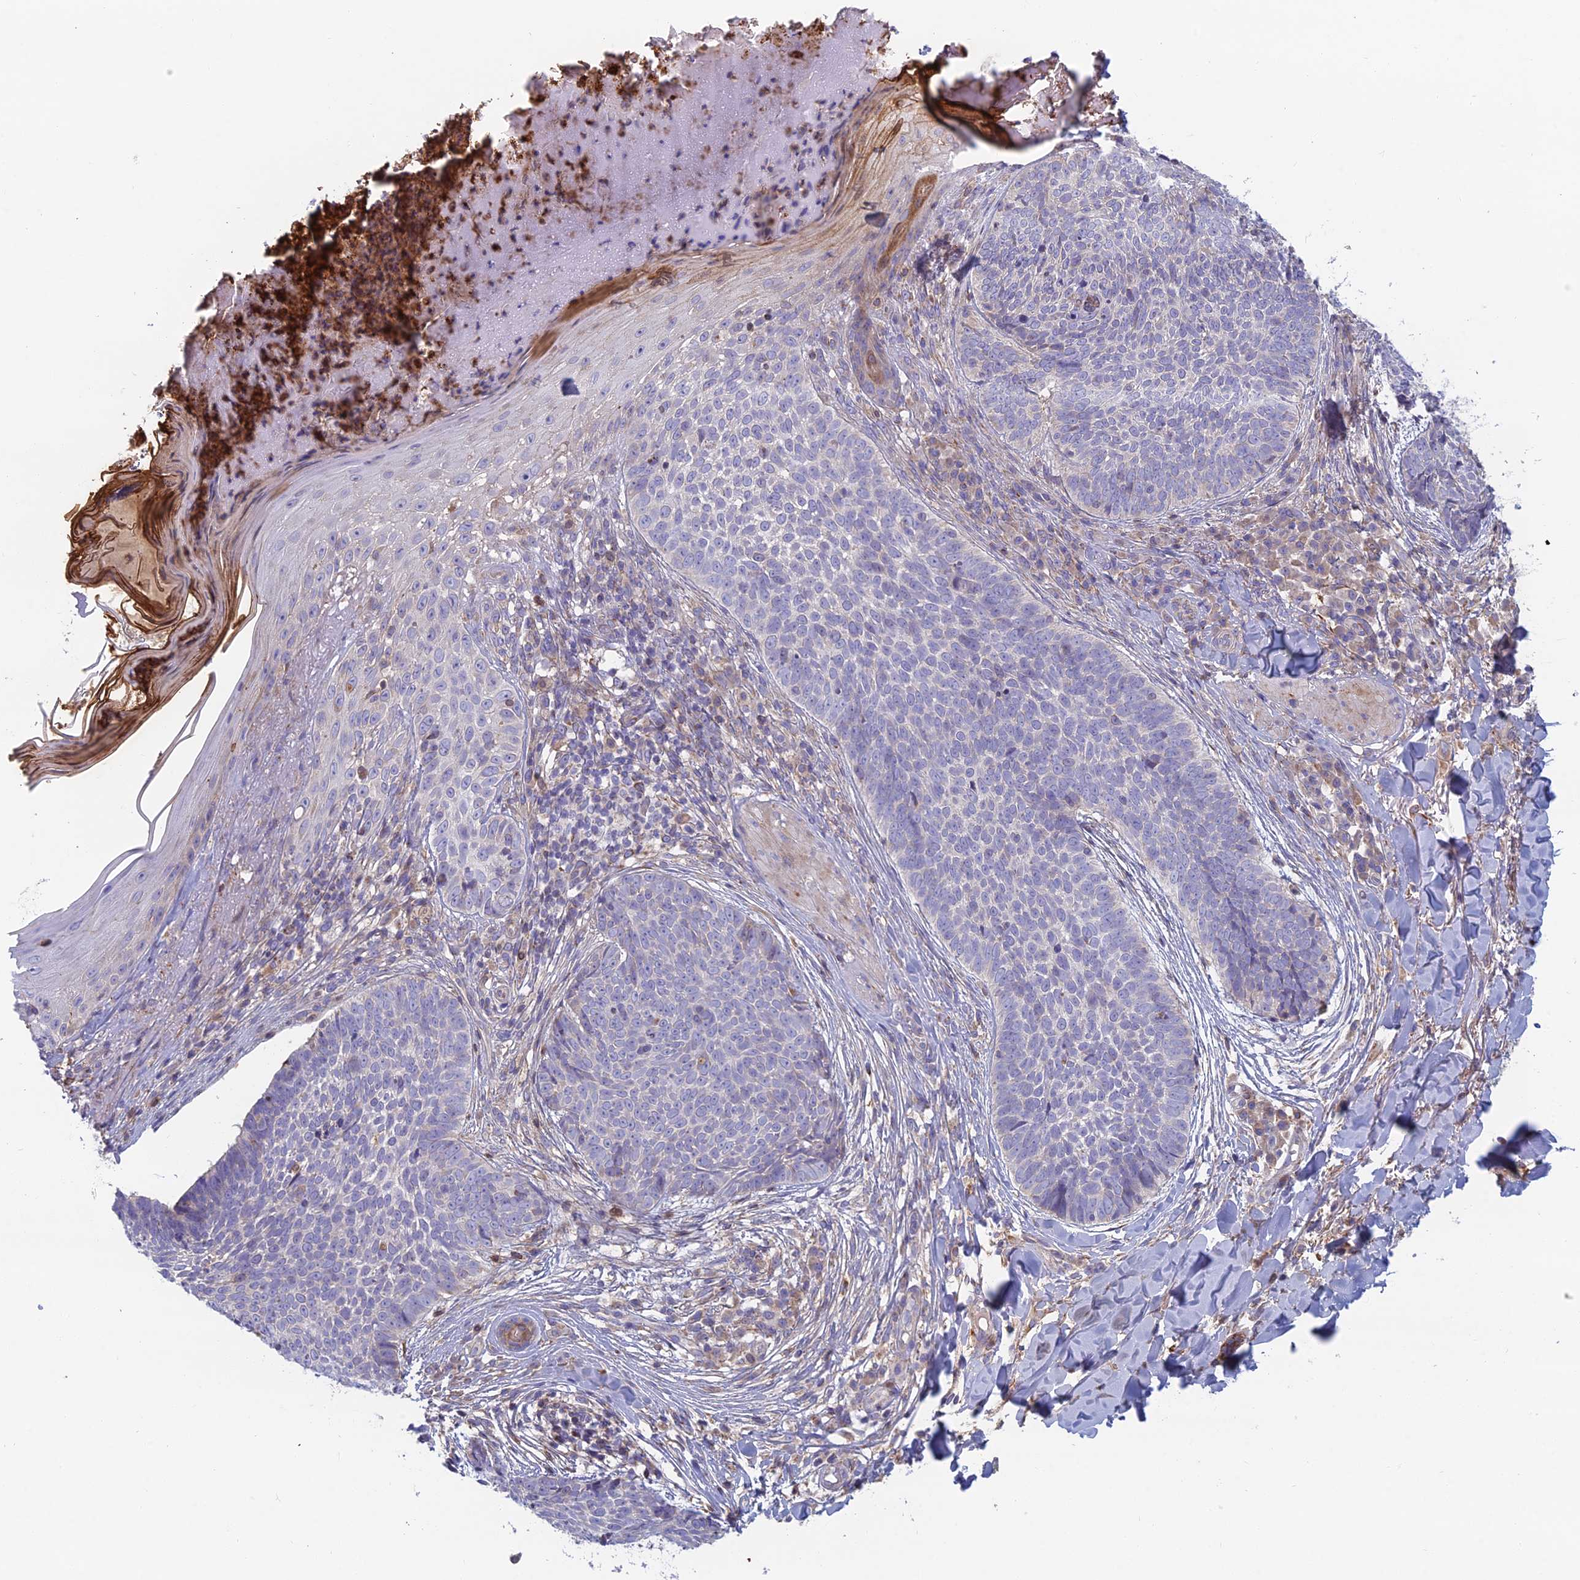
{"staining": {"intensity": "negative", "quantity": "none", "location": "none"}, "tissue": "skin cancer", "cell_type": "Tumor cells", "image_type": "cancer", "snomed": [{"axis": "morphology", "description": "Basal cell carcinoma"}, {"axis": "topography", "description": "Skin"}], "caption": "High magnification brightfield microscopy of skin cancer (basal cell carcinoma) stained with DAB (3,3'-diaminobenzidine) (brown) and counterstained with hematoxylin (blue): tumor cells show no significant expression.", "gene": "IFTAP", "patient": {"sex": "female", "age": 61}}